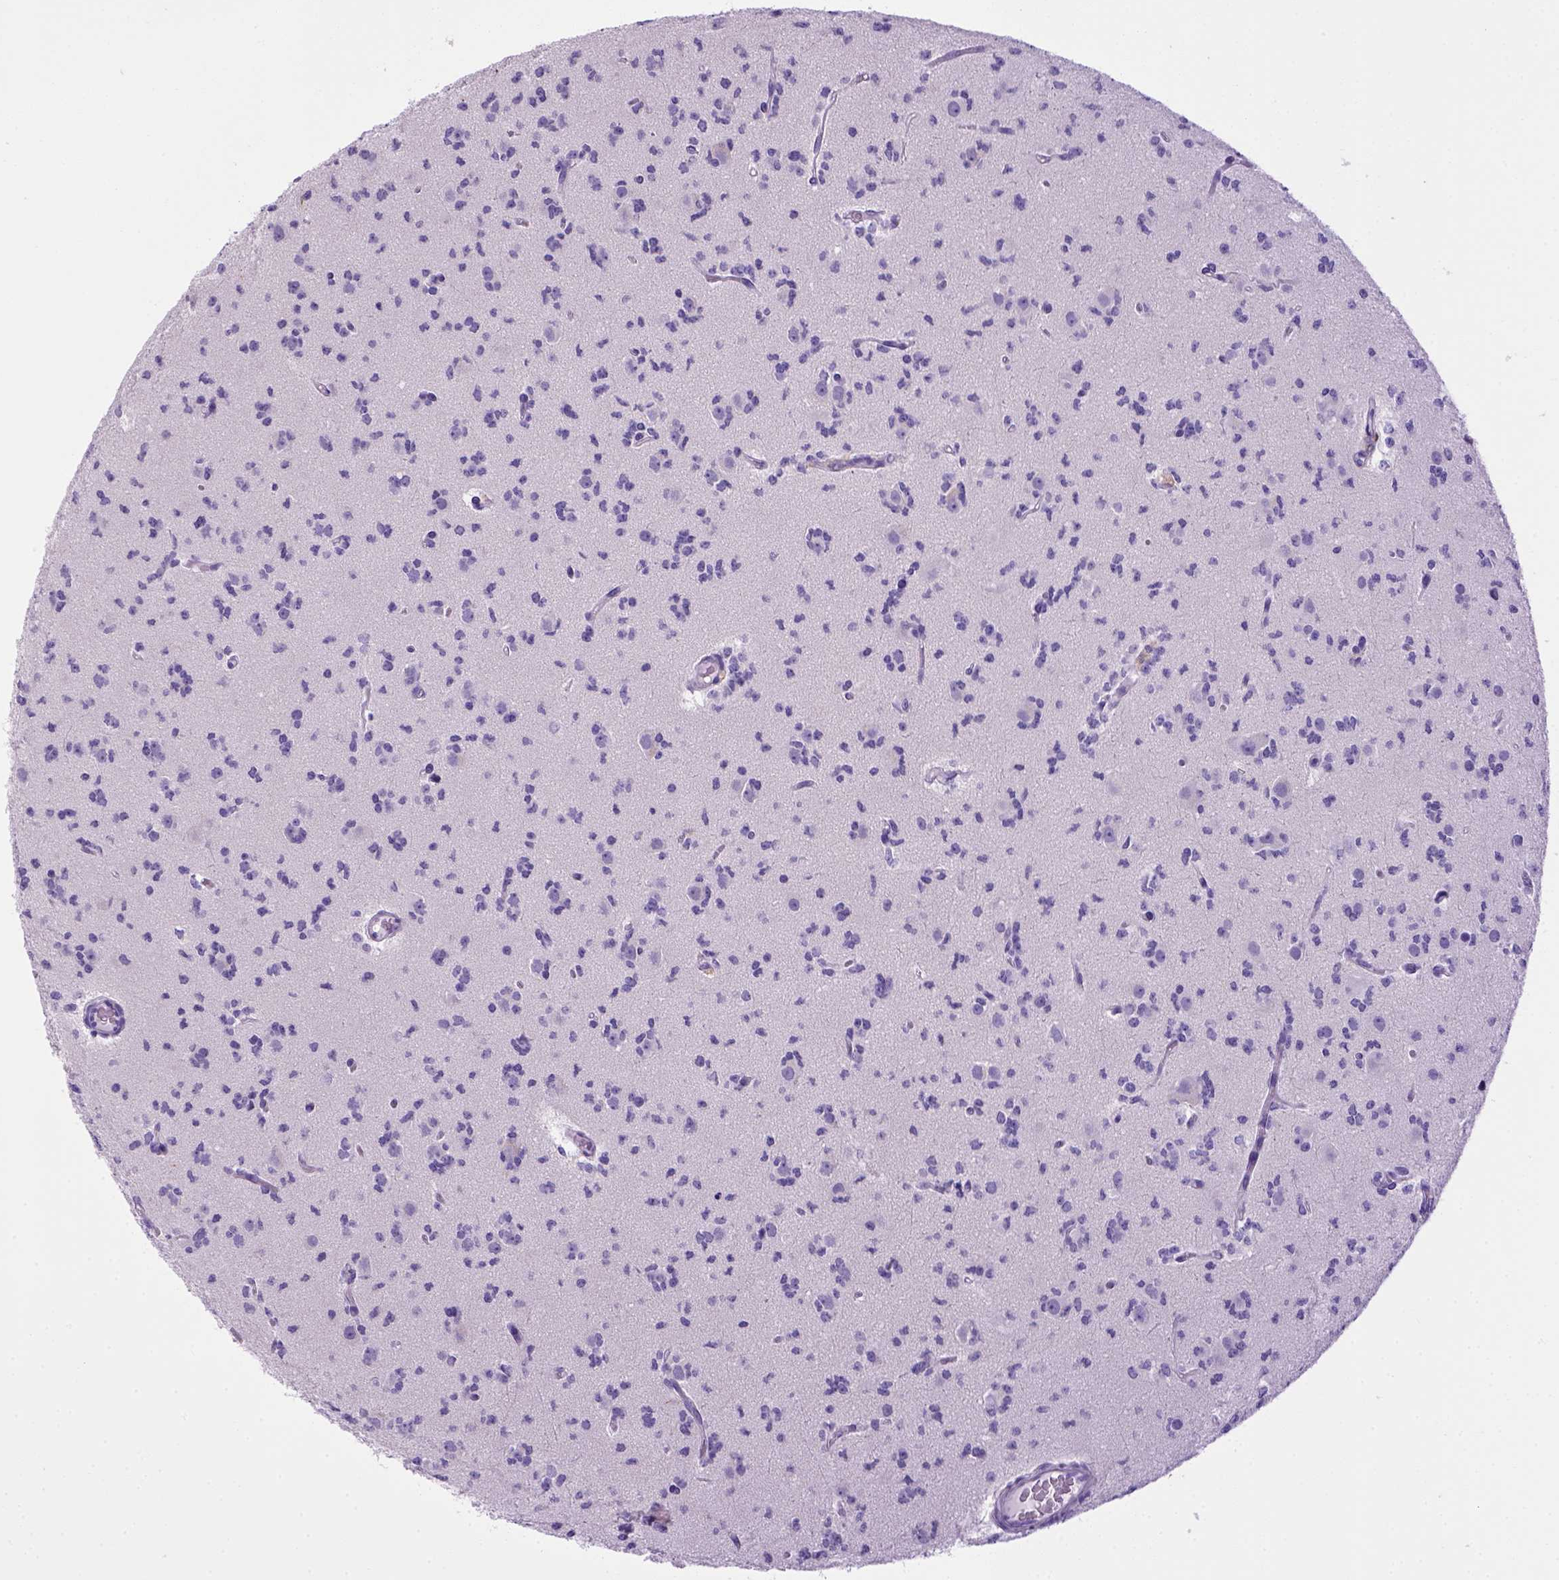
{"staining": {"intensity": "negative", "quantity": "none", "location": "none"}, "tissue": "glioma", "cell_type": "Tumor cells", "image_type": "cancer", "snomed": [{"axis": "morphology", "description": "Glioma, malignant, Low grade"}, {"axis": "topography", "description": "Brain"}], "caption": "Immunohistochemical staining of malignant glioma (low-grade) exhibits no significant expression in tumor cells.", "gene": "SGCG", "patient": {"sex": "male", "age": 27}}